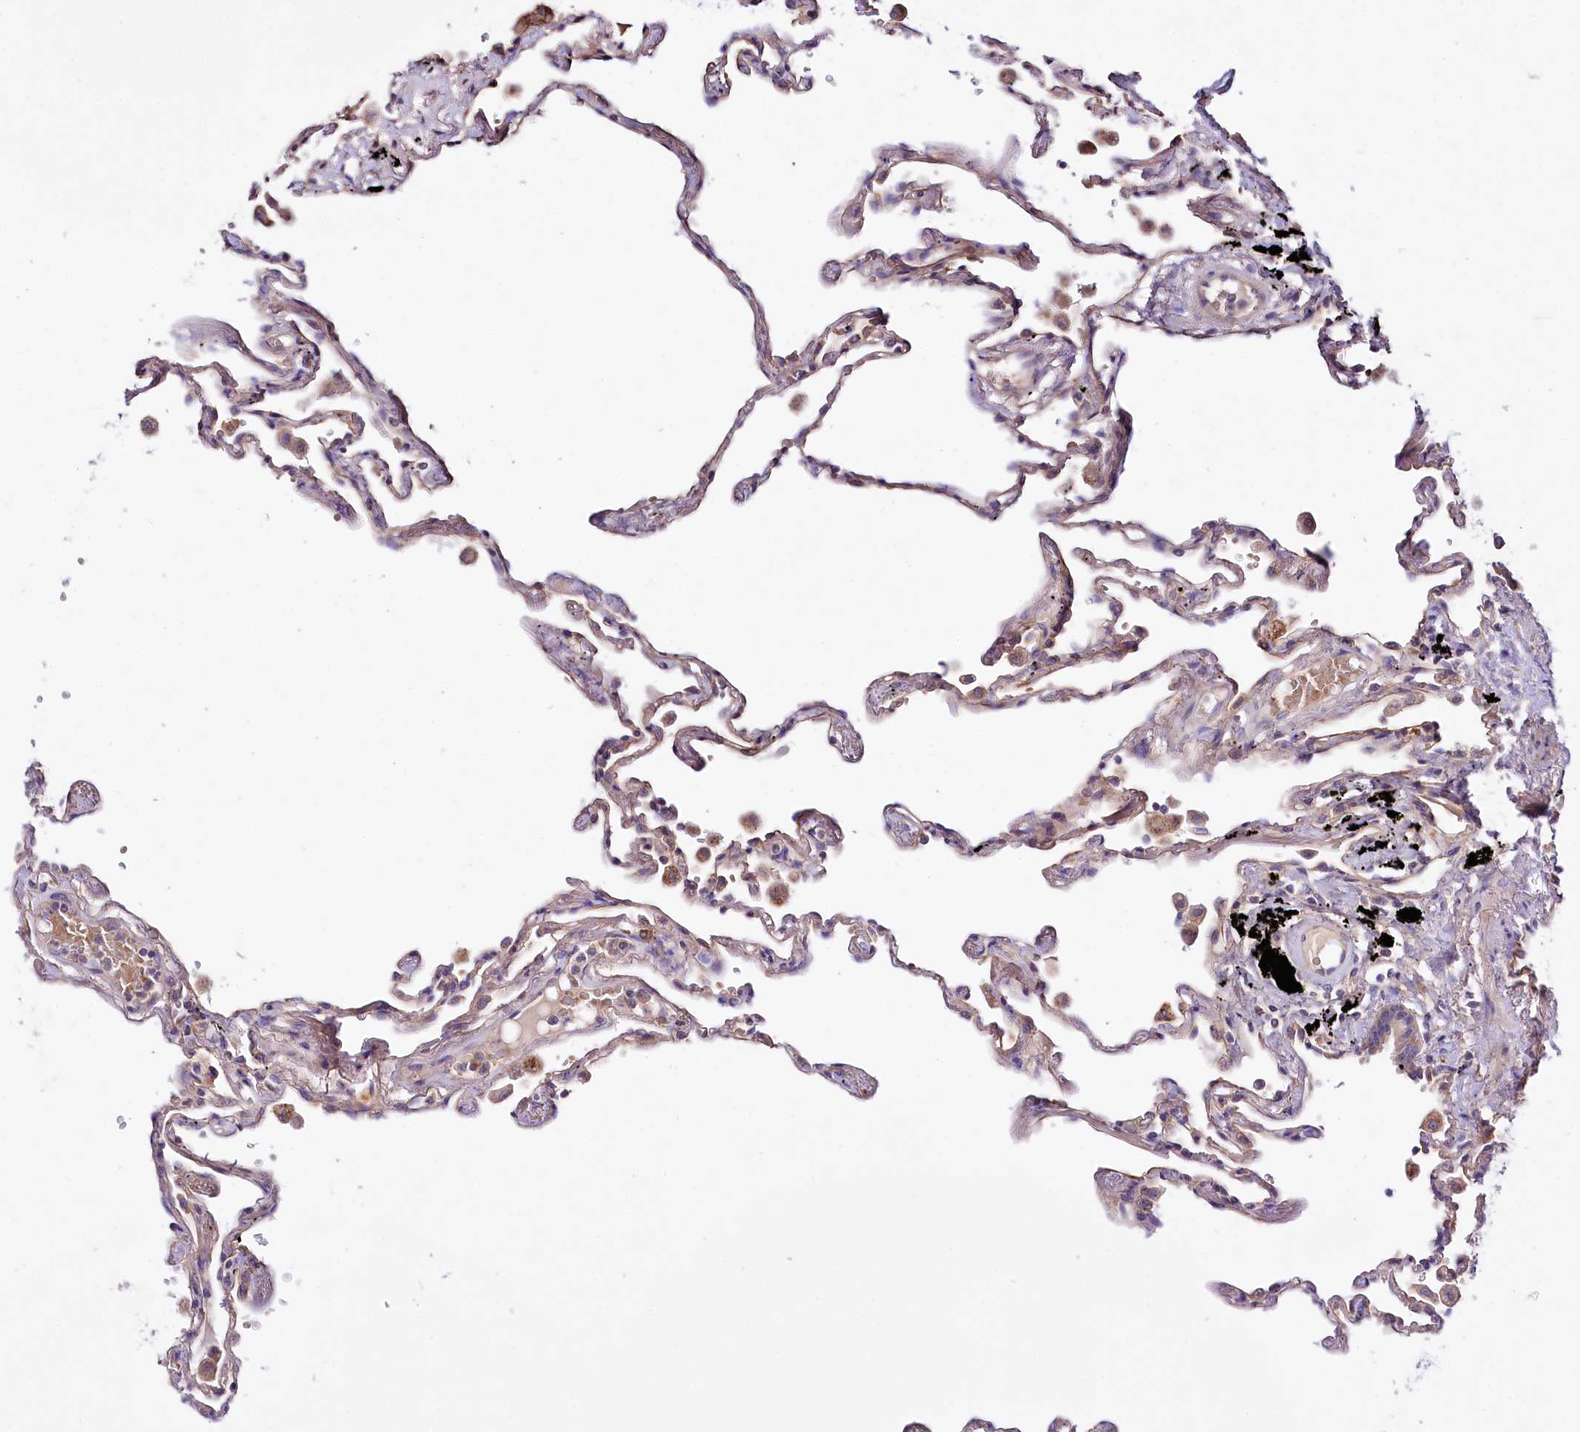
{"staining": {"intensity": "weak", "quantity": "25%-75%", "location": "cytoplasmic/membranous"}, "tissue": "lung", "cell_type": "Alveolar cells", "image_type": "normal", "snomed": [{"axis": "morphology", "description": "Normal tissue, NOS"}, {"axis": "topography", "description": "Lung"}], "caption": "Weak cytoplasmic/membranous protein staining is seen in approximately 25%-75% of alveolar cells in lung.", "gene": "ZNF45", "patient": {"sex": "female", "age": 67}}